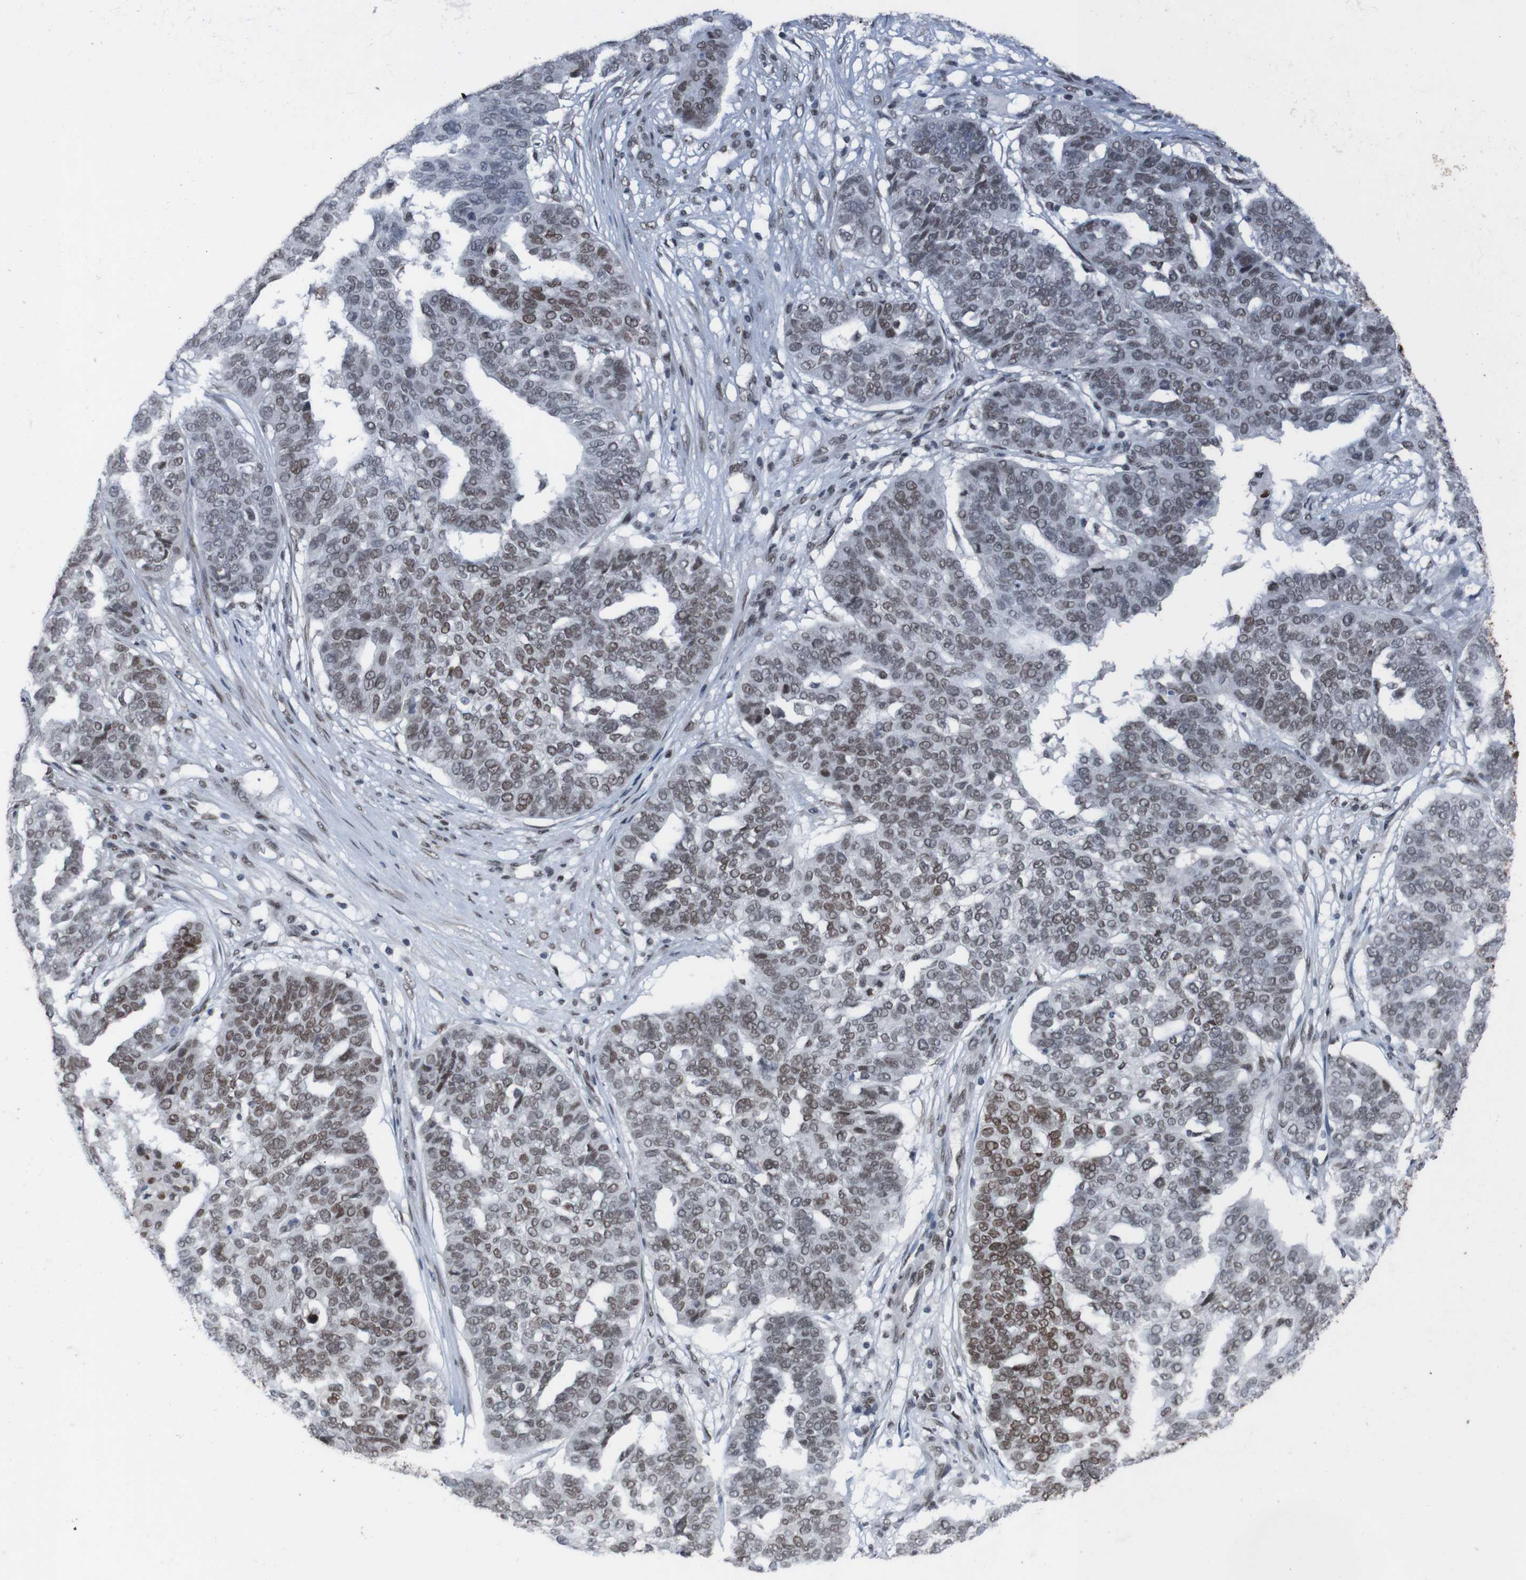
{"staining": {"intensity": "strong", "quantity": "25%-75%", "location": "nuclear"}, "tissue": "ovarian cancer", "cell_type": "Tumor cells", "image_type": "cancer", "snomed": [{"axis": "morphology", "description": "Cystadenocarcinoma, serous, NOS"}, {"axis": "topography", "description": "Ovary"}], "caption": "Tumor cells demonstrate high levels of strong nuclear positivity in about 25%-75% of cells in ovarian cancer (serous cystadenocarcinoma).", "gene": "PHF2", "patient": {"sex": "female", "age": 59}}